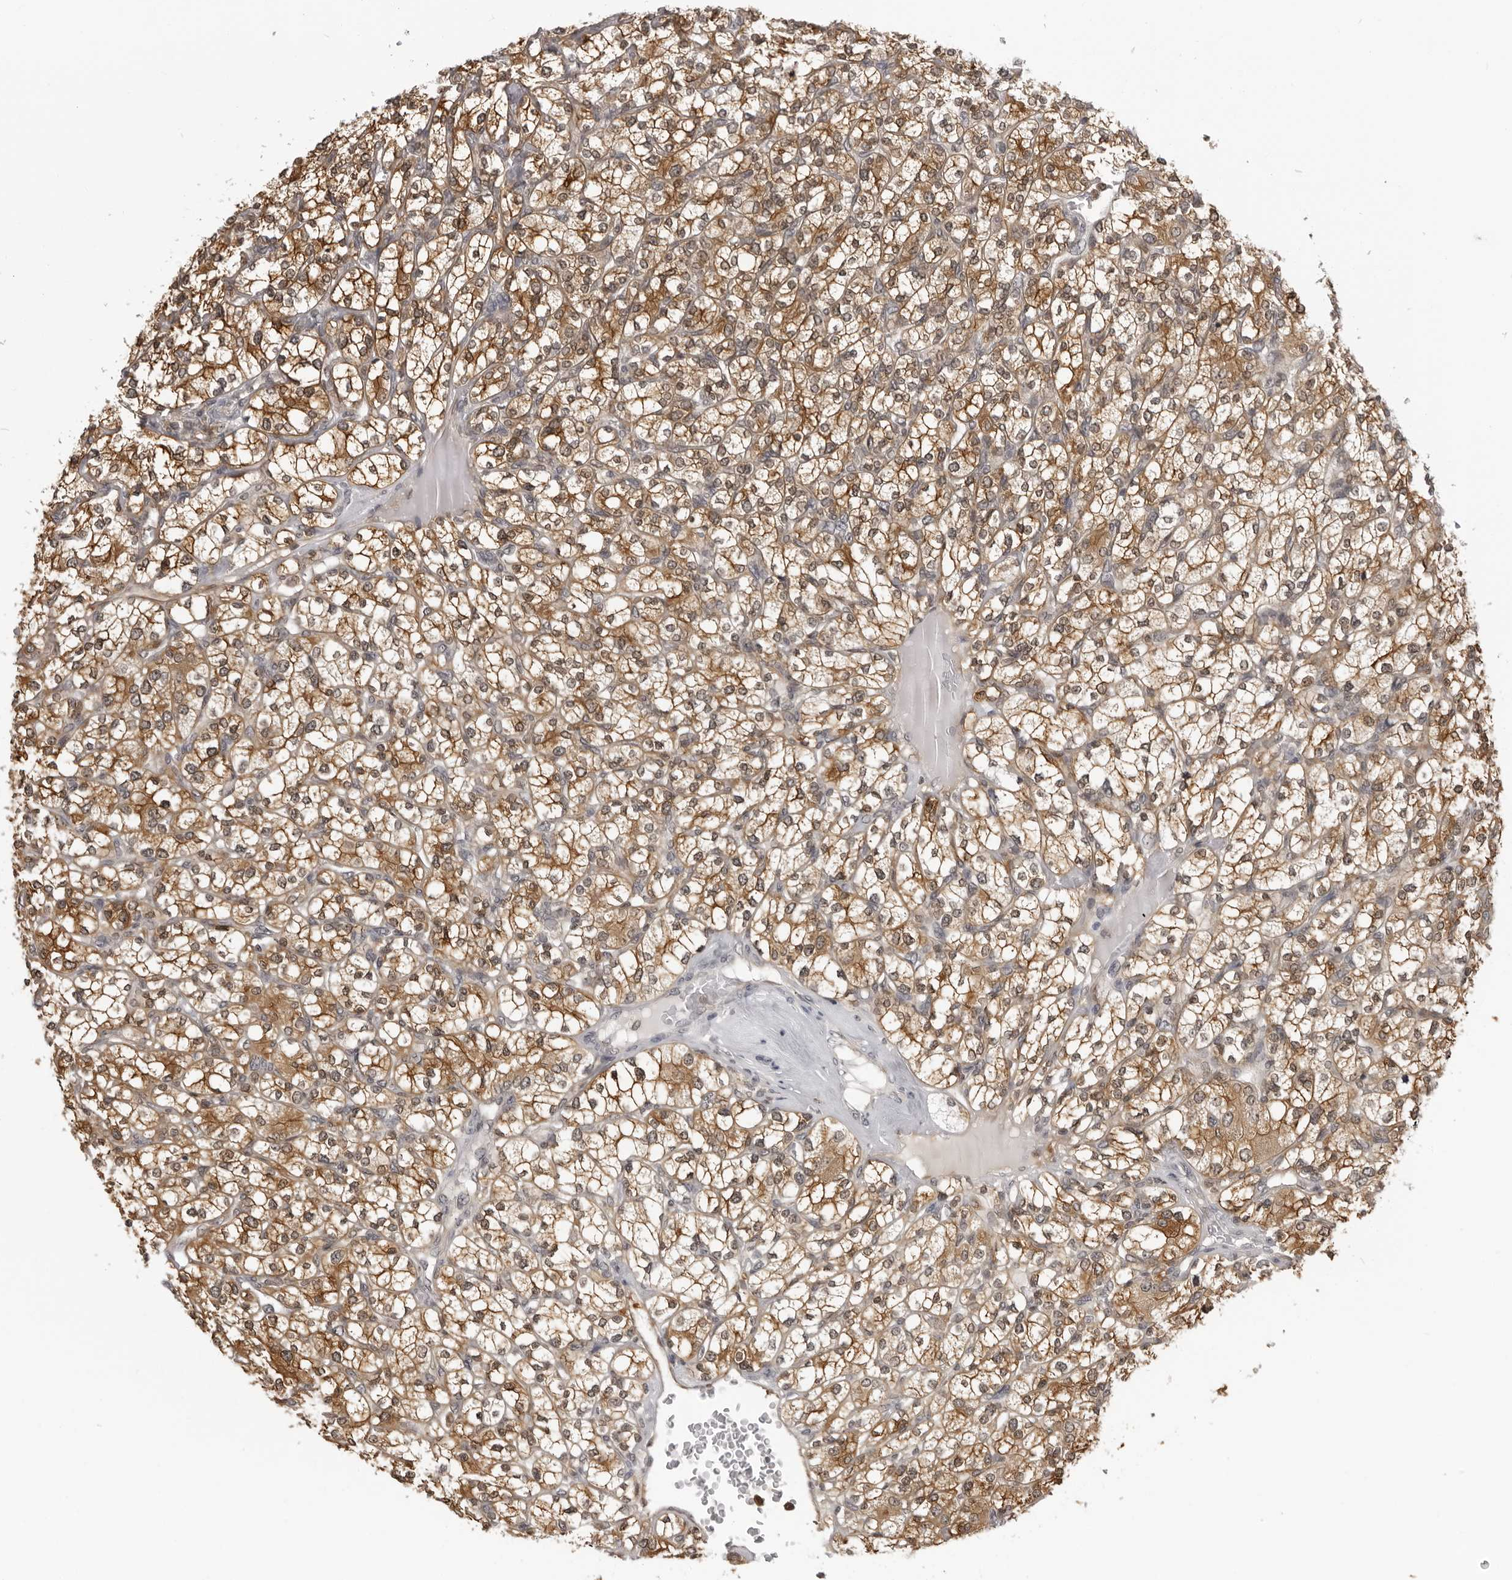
{"staining": {"intensity": "moderate", "quantity": ">75%", "location": "cytoplasmic/membranous"}, "tissue": "renal cancer", "cell_type": "Tumor cells", "image_type": "cancer", "snomed": [{"axis": "morphology", "description": "Adenocarcinoma, NOS"}, {"axis": "topography", "description": "Kidney"}], "caption": "Renal adenocarcinoma was stained to show a protein in brown. There is medium levels of moderate cytoplasmic/membranous staining in about >75% of tumor cells.", "gene": "MRPS15", "patient": {"sex": "male", "age": 77}}